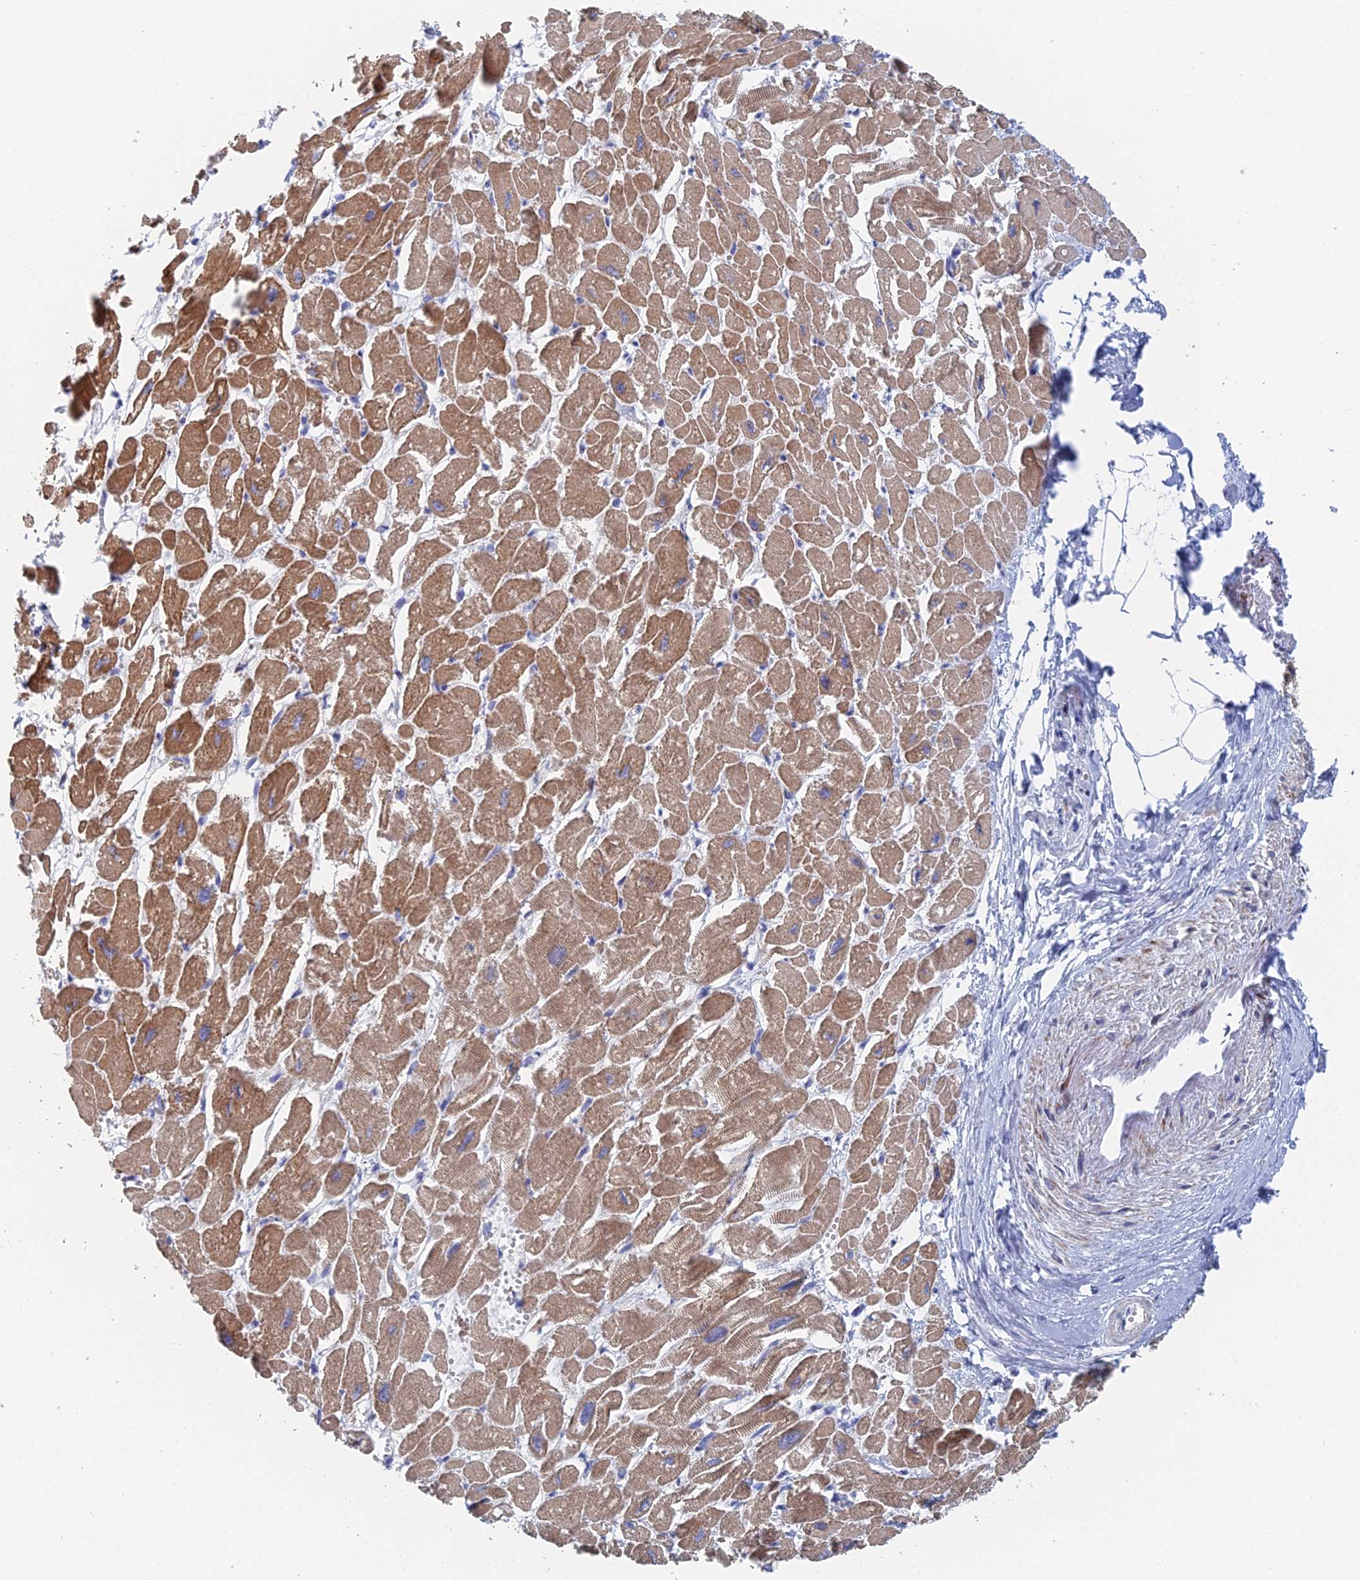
{"staining": {"intensity": "moderate", "quantity": ">75%", "location": "cytoplasmic/membranous"}, "tissue": "heart muscle", "cell_type": "Cardiomyocytes", "image_type": "normal", "snomed": [{"axis": "morphology", "description": "Normal tissue, NOS"}, {"axis": "topography", "description": "Heart"}], "caption": "Immunohistochemical staining of normal human heart muscle exhibits medium levels of moderate cytoplasmic/membranous positivity in about >75% of cardiomyocytes.", "gene": "DRGX", "patient": {"sex": "male", "age": 54}}